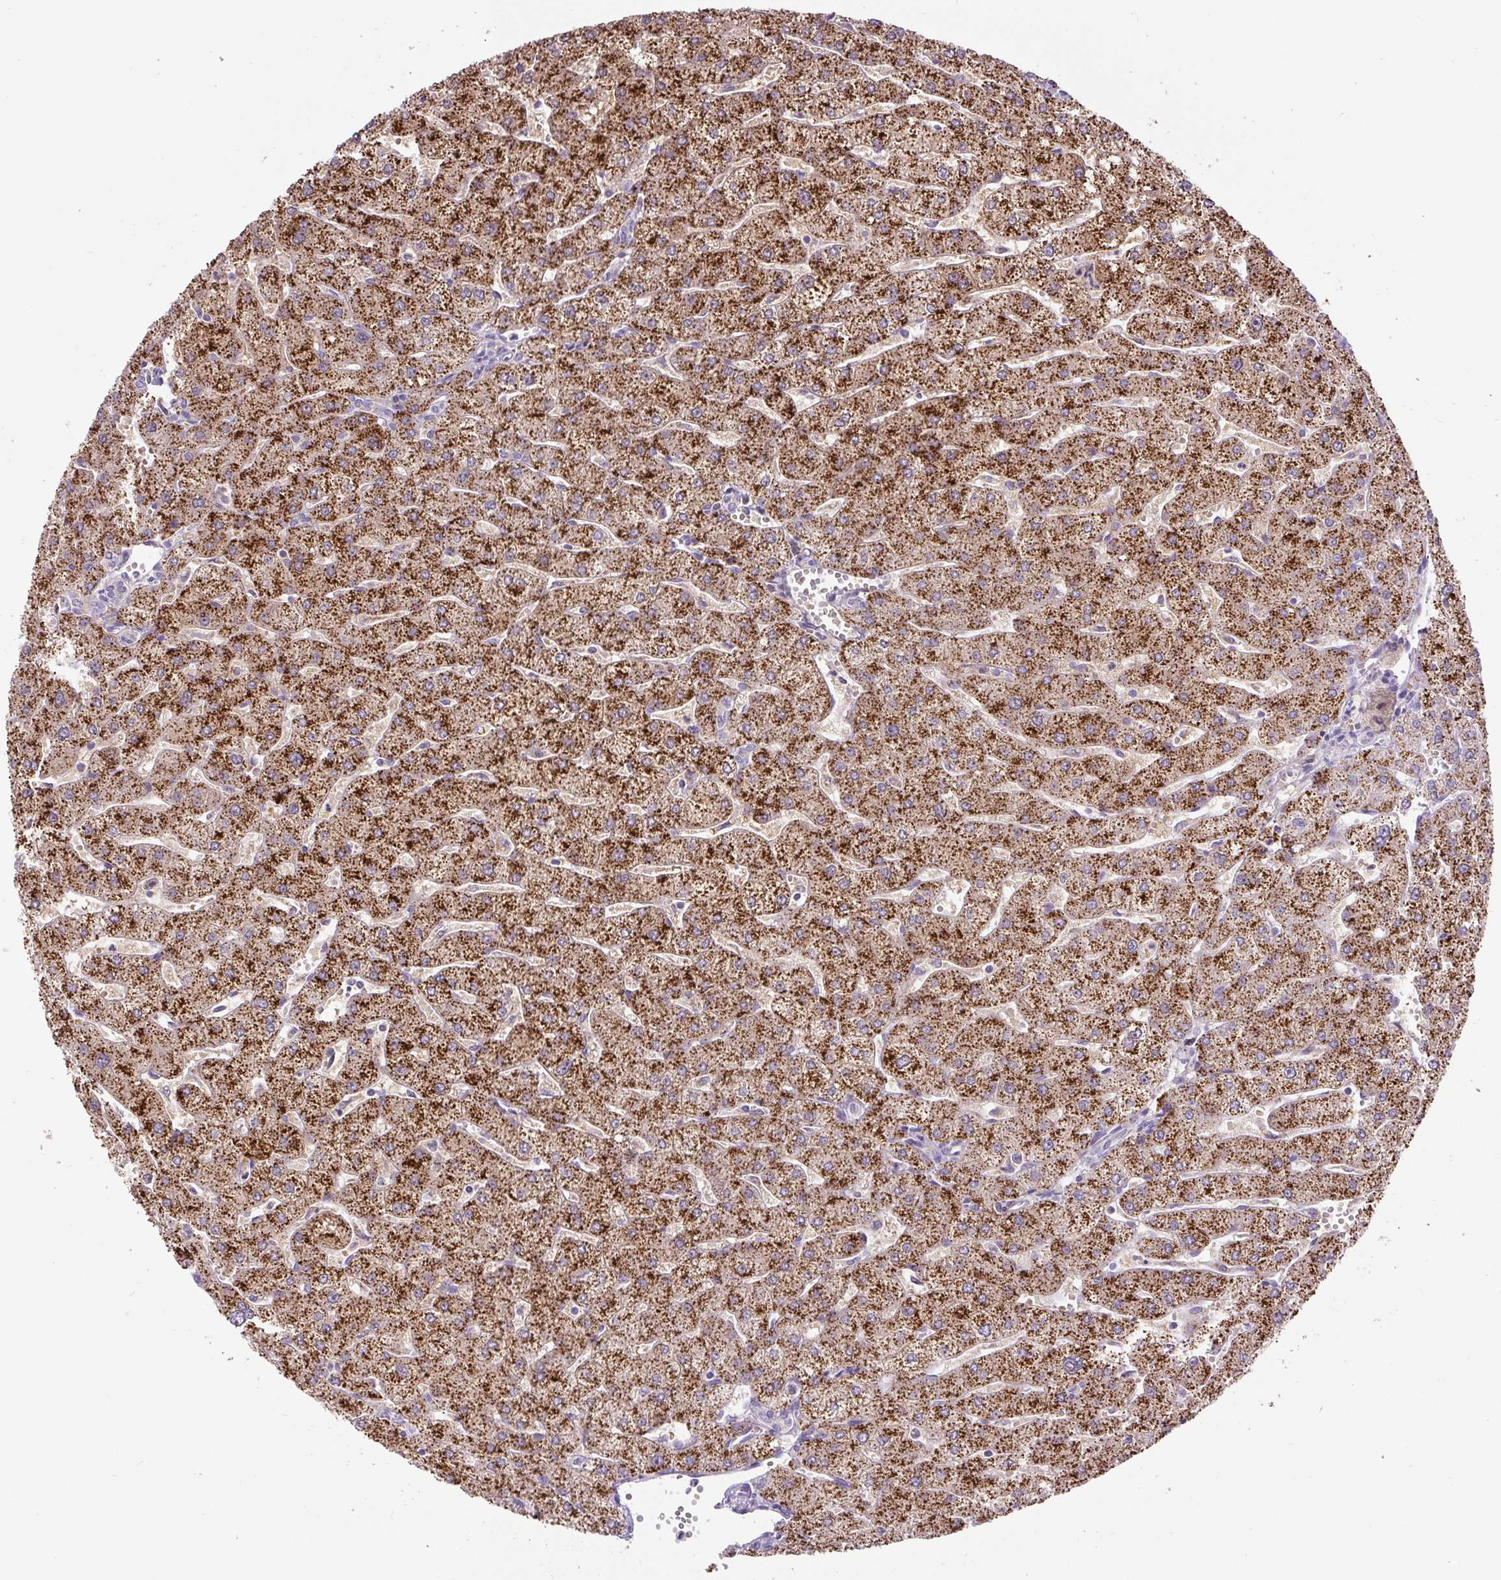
{"staining": {"intensity": "negative", "quantity": "none", "location": "none"}, "tissue": "liver", "cell_type": "Cholangiocytes", "image_type": "normal", "snomed": [{"axis": "morphology", "description": "Normal tissue, NOS"}, {"axis": "topography", "description": "Liver"}], "caption": "DAB immunohistochemical staining of unremarkable human liver demonstrates no significant expression in cholangiocytes.", "gene": "ZNF596", "patient": {"sex": "male", "age": 67}}